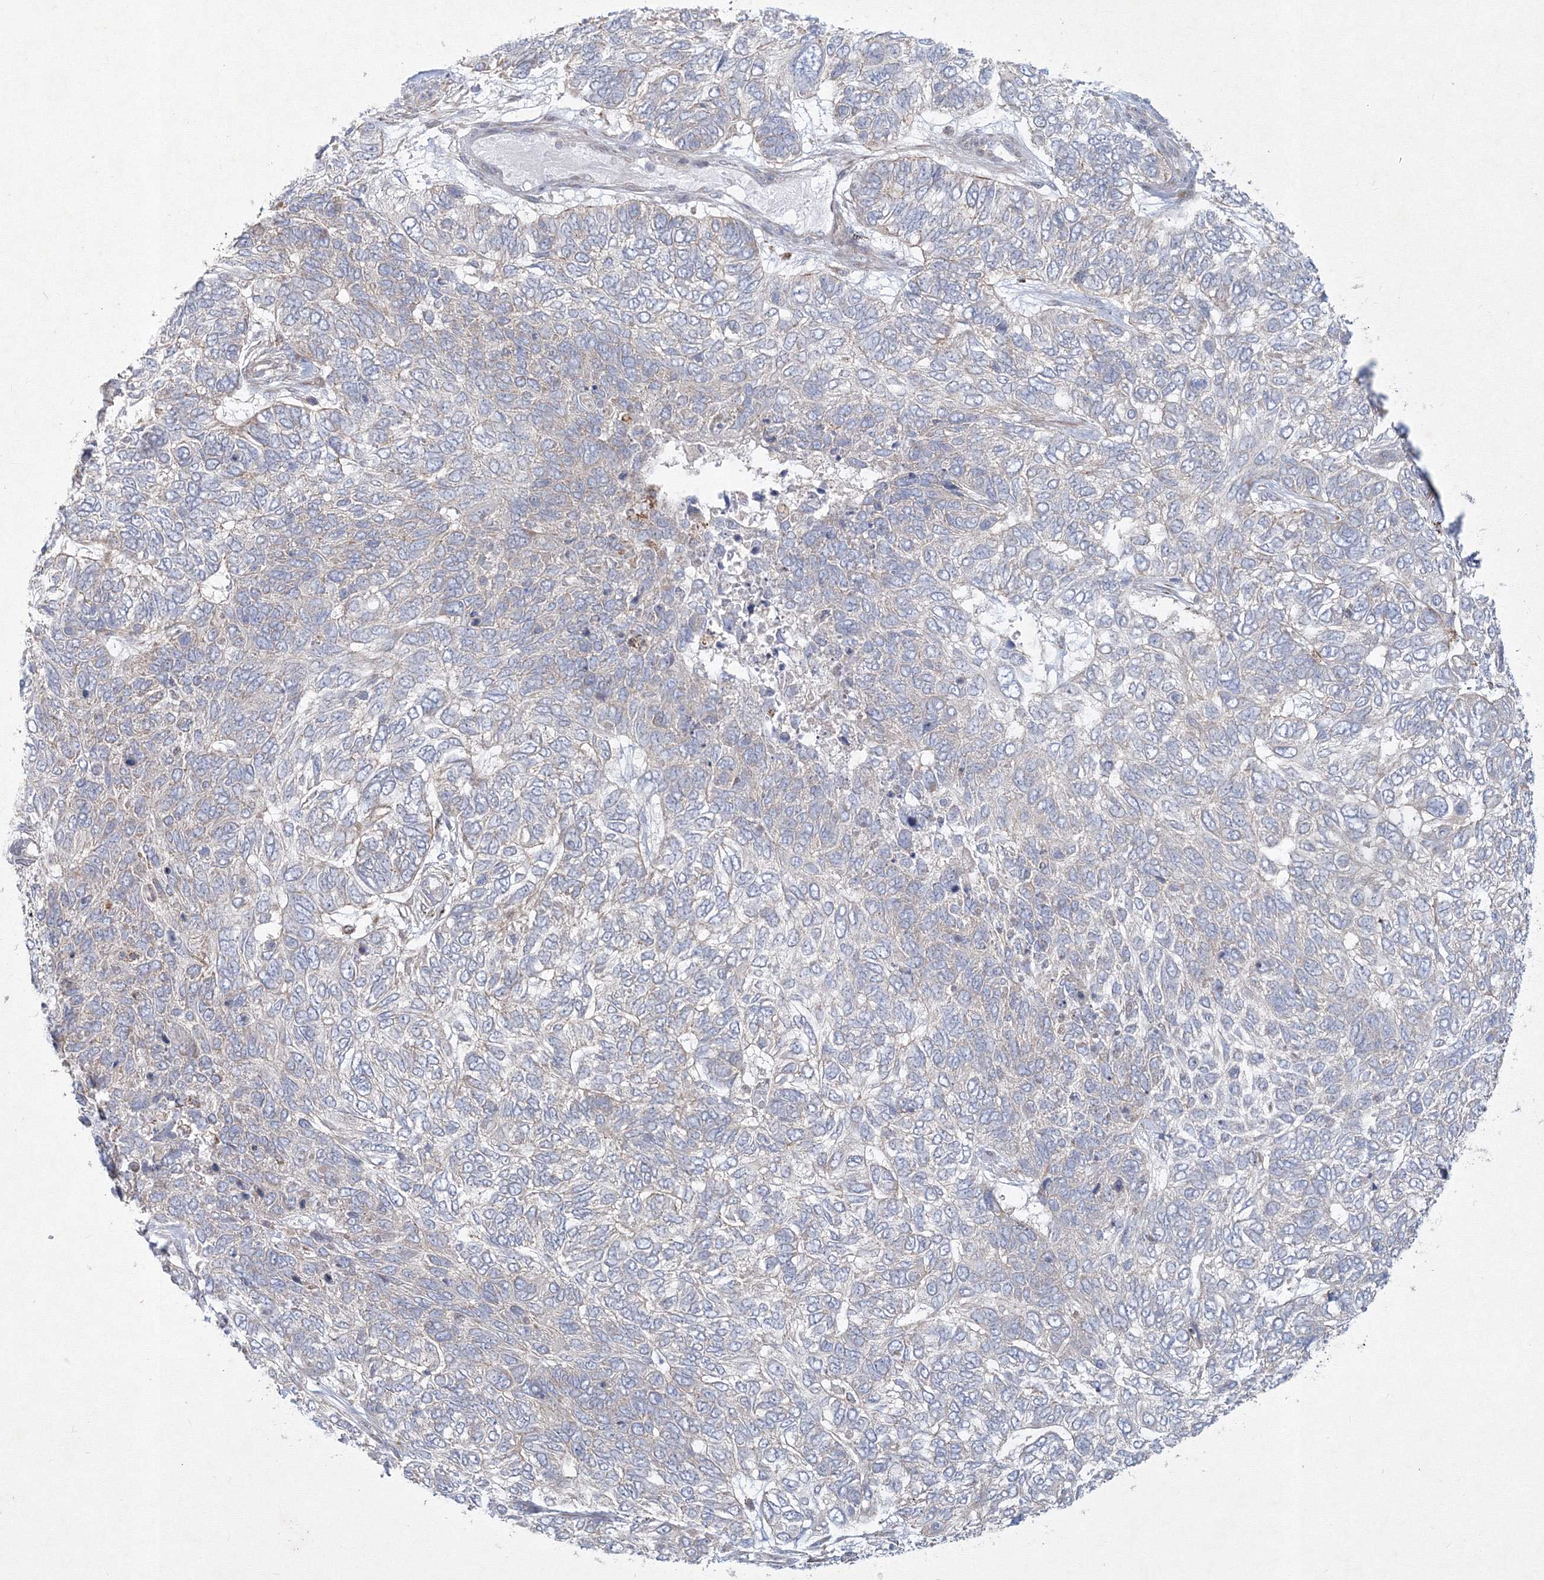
{"staining": {"intensity": "negative", "quantity": "none", "location": "none"}, "tissue": "skin cancer", "cell_type": "Tumor cells", "image_type": "cancer", "snomed": [{"axis": "morphology", "description": "Basal cell carcinoma"}, {"axis": "topography", "description": "Skin"}], "caption": "This is an IHC image of human skin basal cell carcinoma. There is no staining in tumor cells.", "gene": "WDR49", "patient": {"sex": "female", "age": 65}}